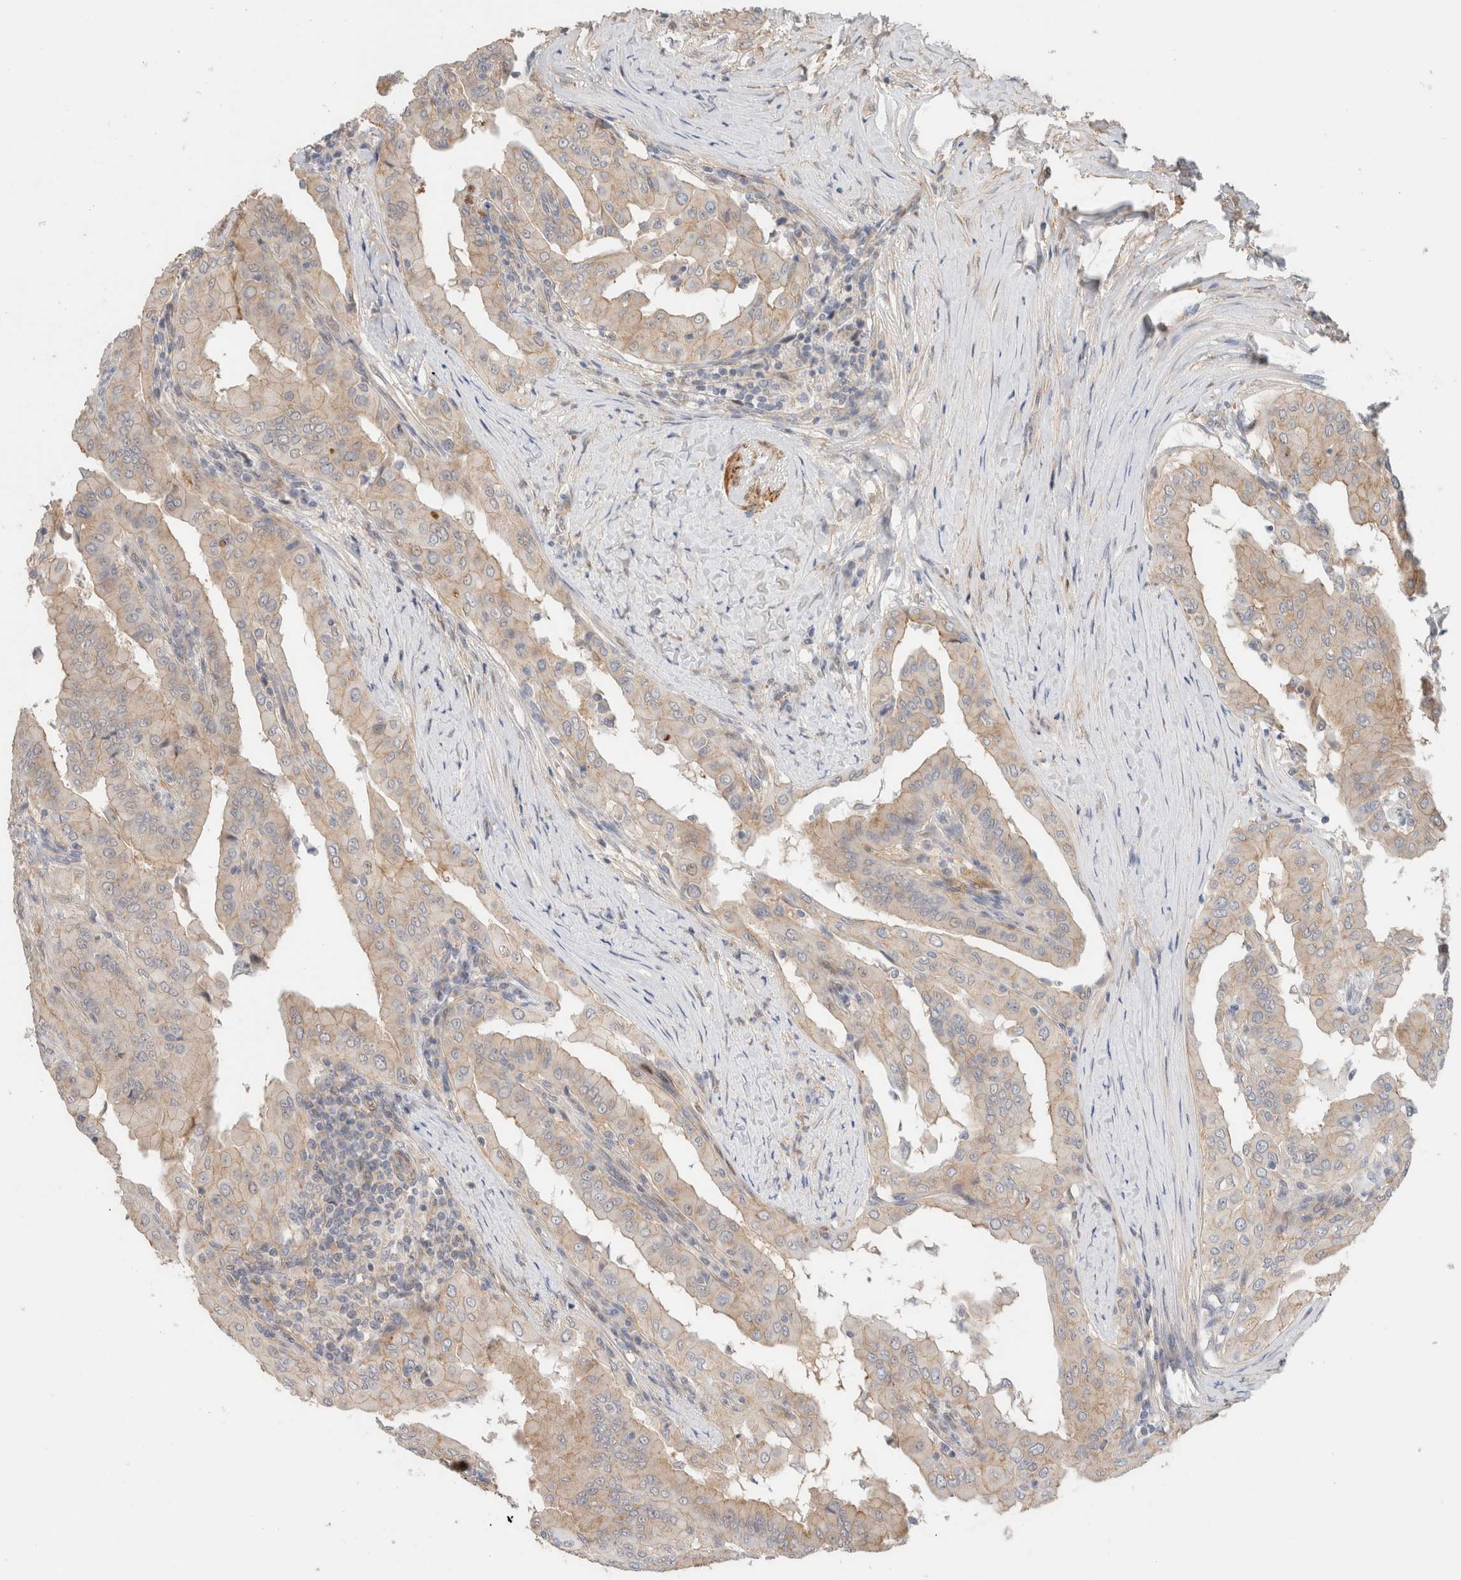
{"staining": {"intensity": "weak", "quantity": "<25%", "location": "cytoplasmic/membranous,nuclear"}, "tissue": "thyroid cancer", "cell_type": "Tumor cells", "image_type": "cancer", "snomed": [{"axis": "morphology", "description": "Papillary adenocarcinoma, NOS"}, {"axis": "topography", "description": "Thyroid gland"}], "caption": "A histopathology image of thyroid cancer stained for a protein reveals no brown staining in tumor cells.", "gene": "ID3", "patient": {"sex": "male", "age": 33}}